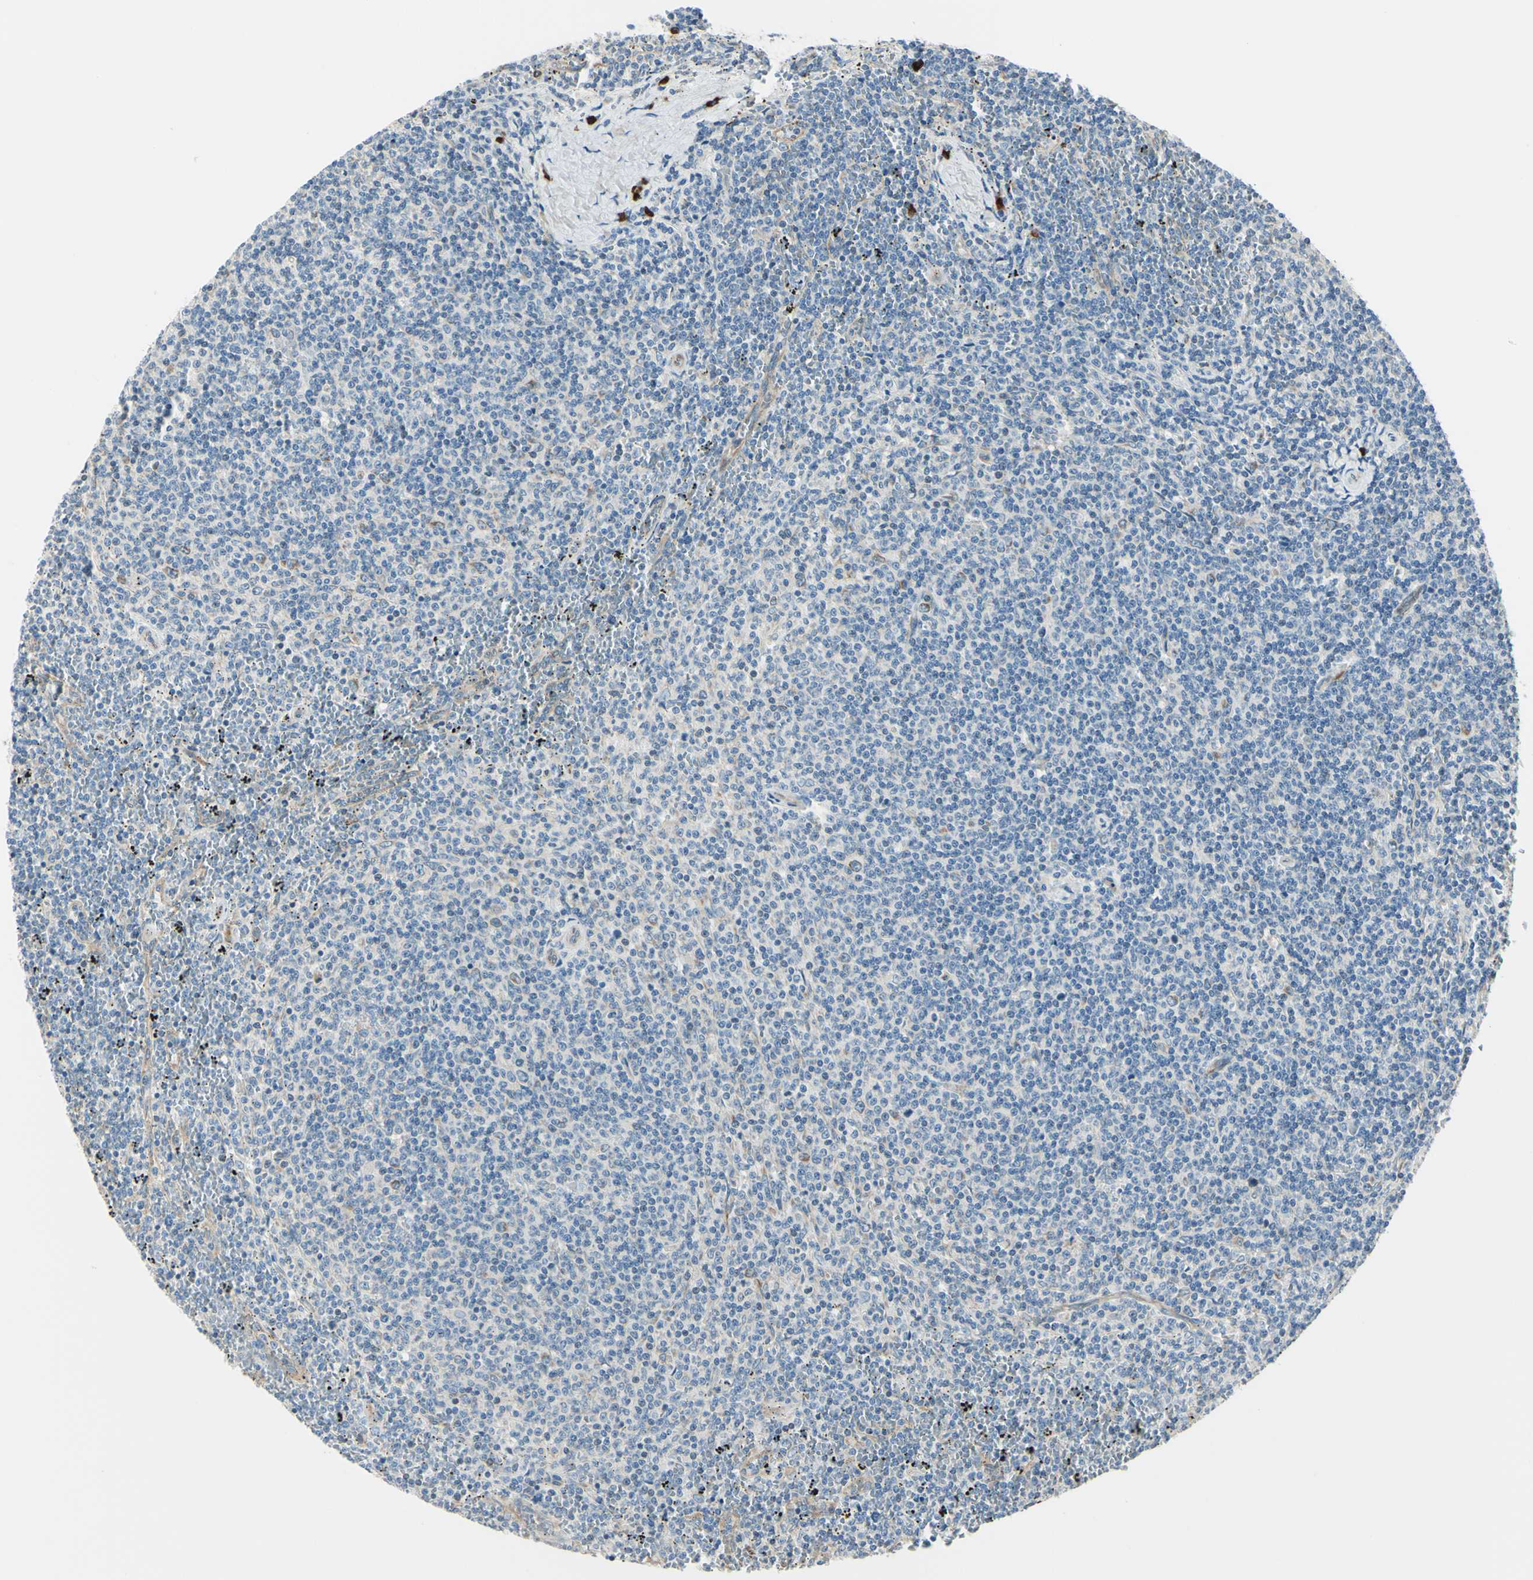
{"staining": {"intensity": "negative", "quantity": "none", "location": "none"}, "tissue": "lymphoma", "cell_type": "Tumor cells", "image_type": "cancer", "snomed": [{"axis": "morphology", "description": "Malignant lymphoma, non-Hodgkin's type, Low grade"}, {"axis": "topography", "description": "Spleen"}], "caption": "This is an IHC image of lymphoma. There is no expression in tumor cells.", "gene": "SELENOS", "patient": {"sex": "female", "age": 50}}